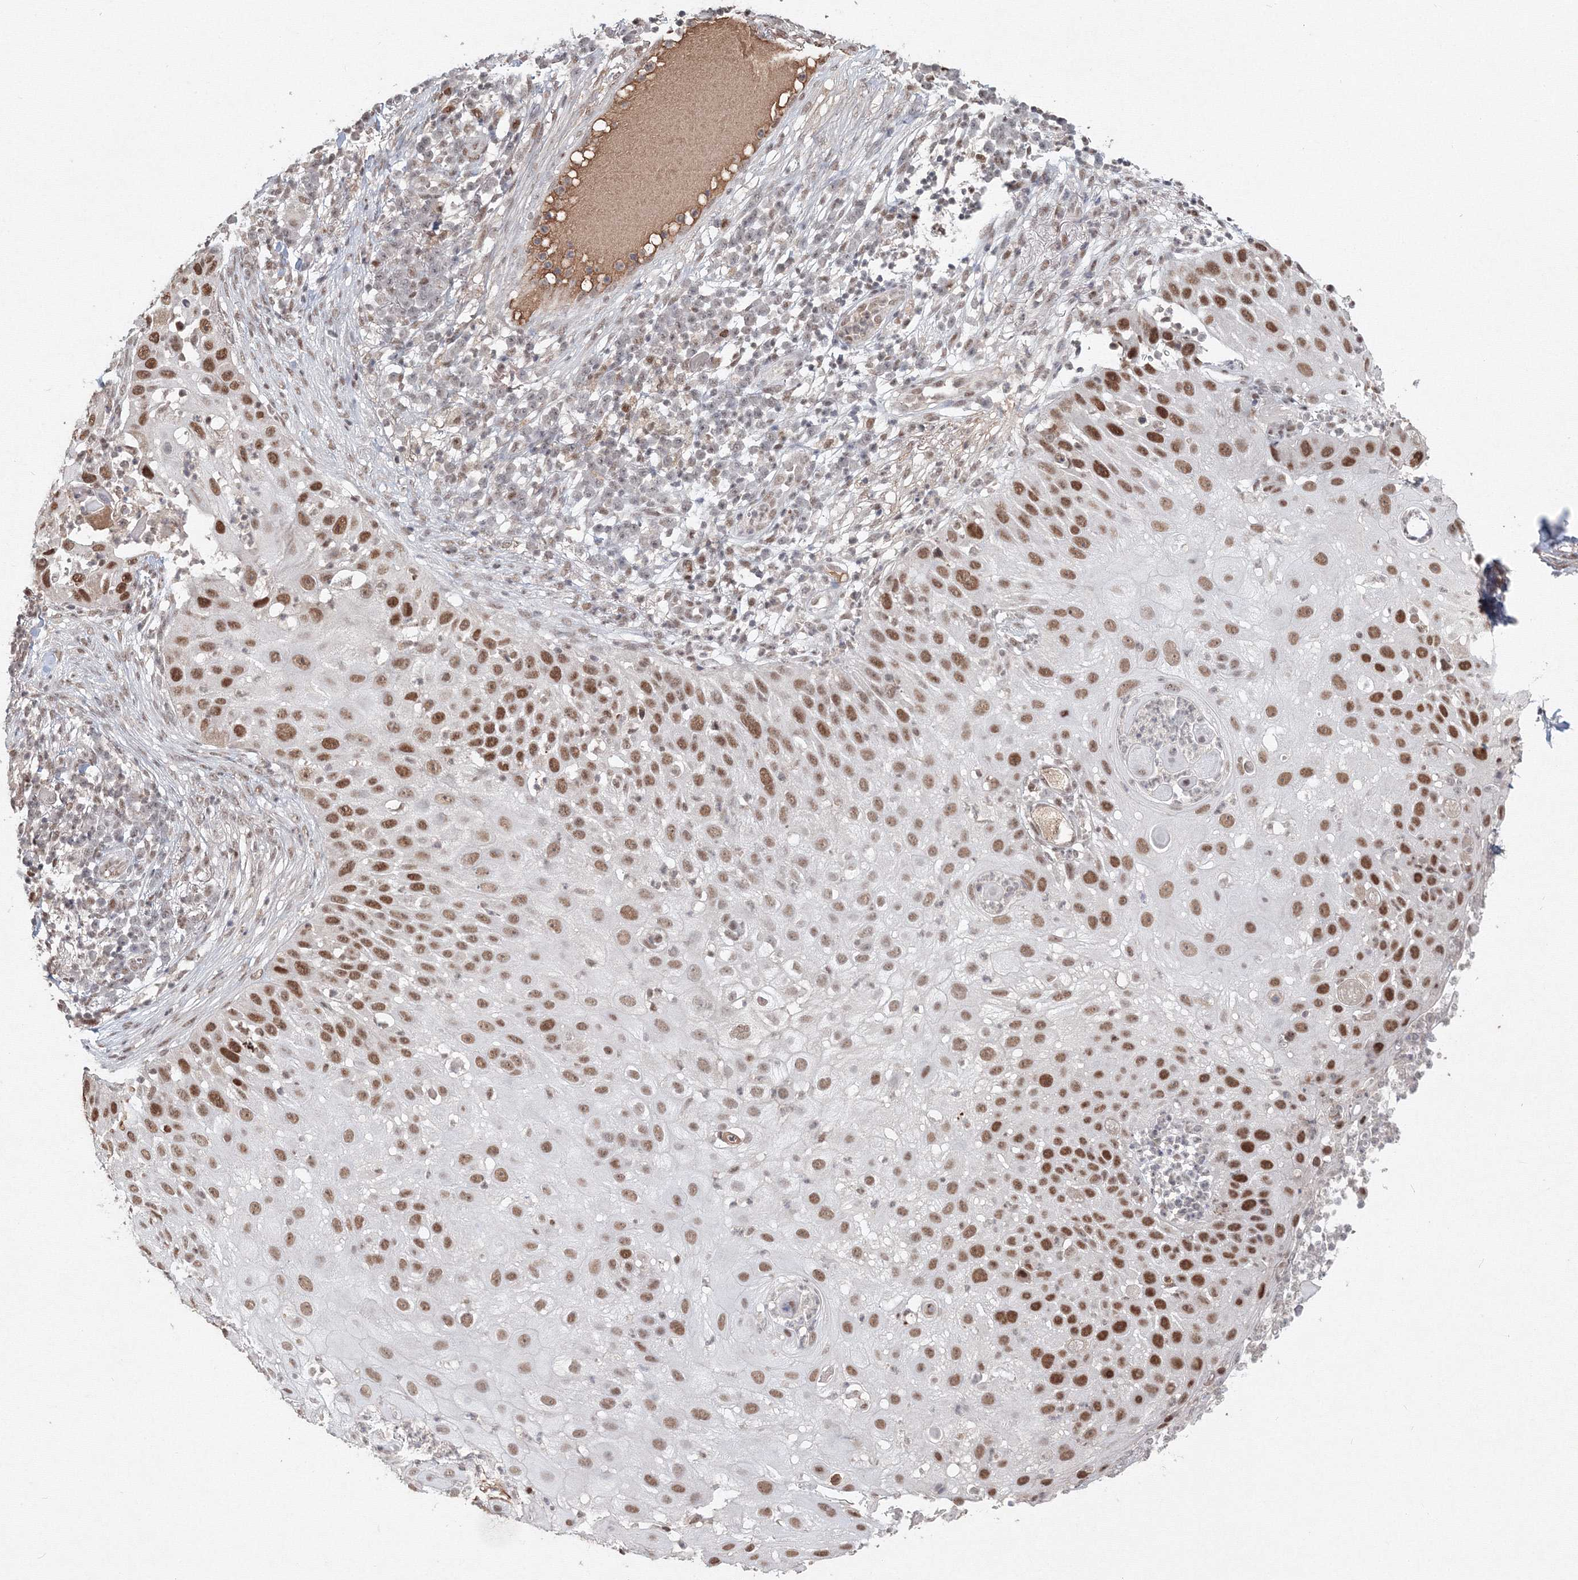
{"staining": {"intensity": "strong", "quantity": "25%-75%", "location": "nuclear"}, "tissue": "skin cancer", "cell_type": "Tumor cells", "image_type": "cancer", "snomed": [{"axis": "morphology", "description": "Squamous cell carcinoma, NOS"}, {"axis": "topography", "description": "Skin"}], "caption": "Skin squamous cell carcinoma stained for a protein reveals strong nuclear positivity in tumor cells. (IHC, brightfield microscopy, high magnification).", "gene": "IWS1", "patient": {"sex": "female", "age": 44}}